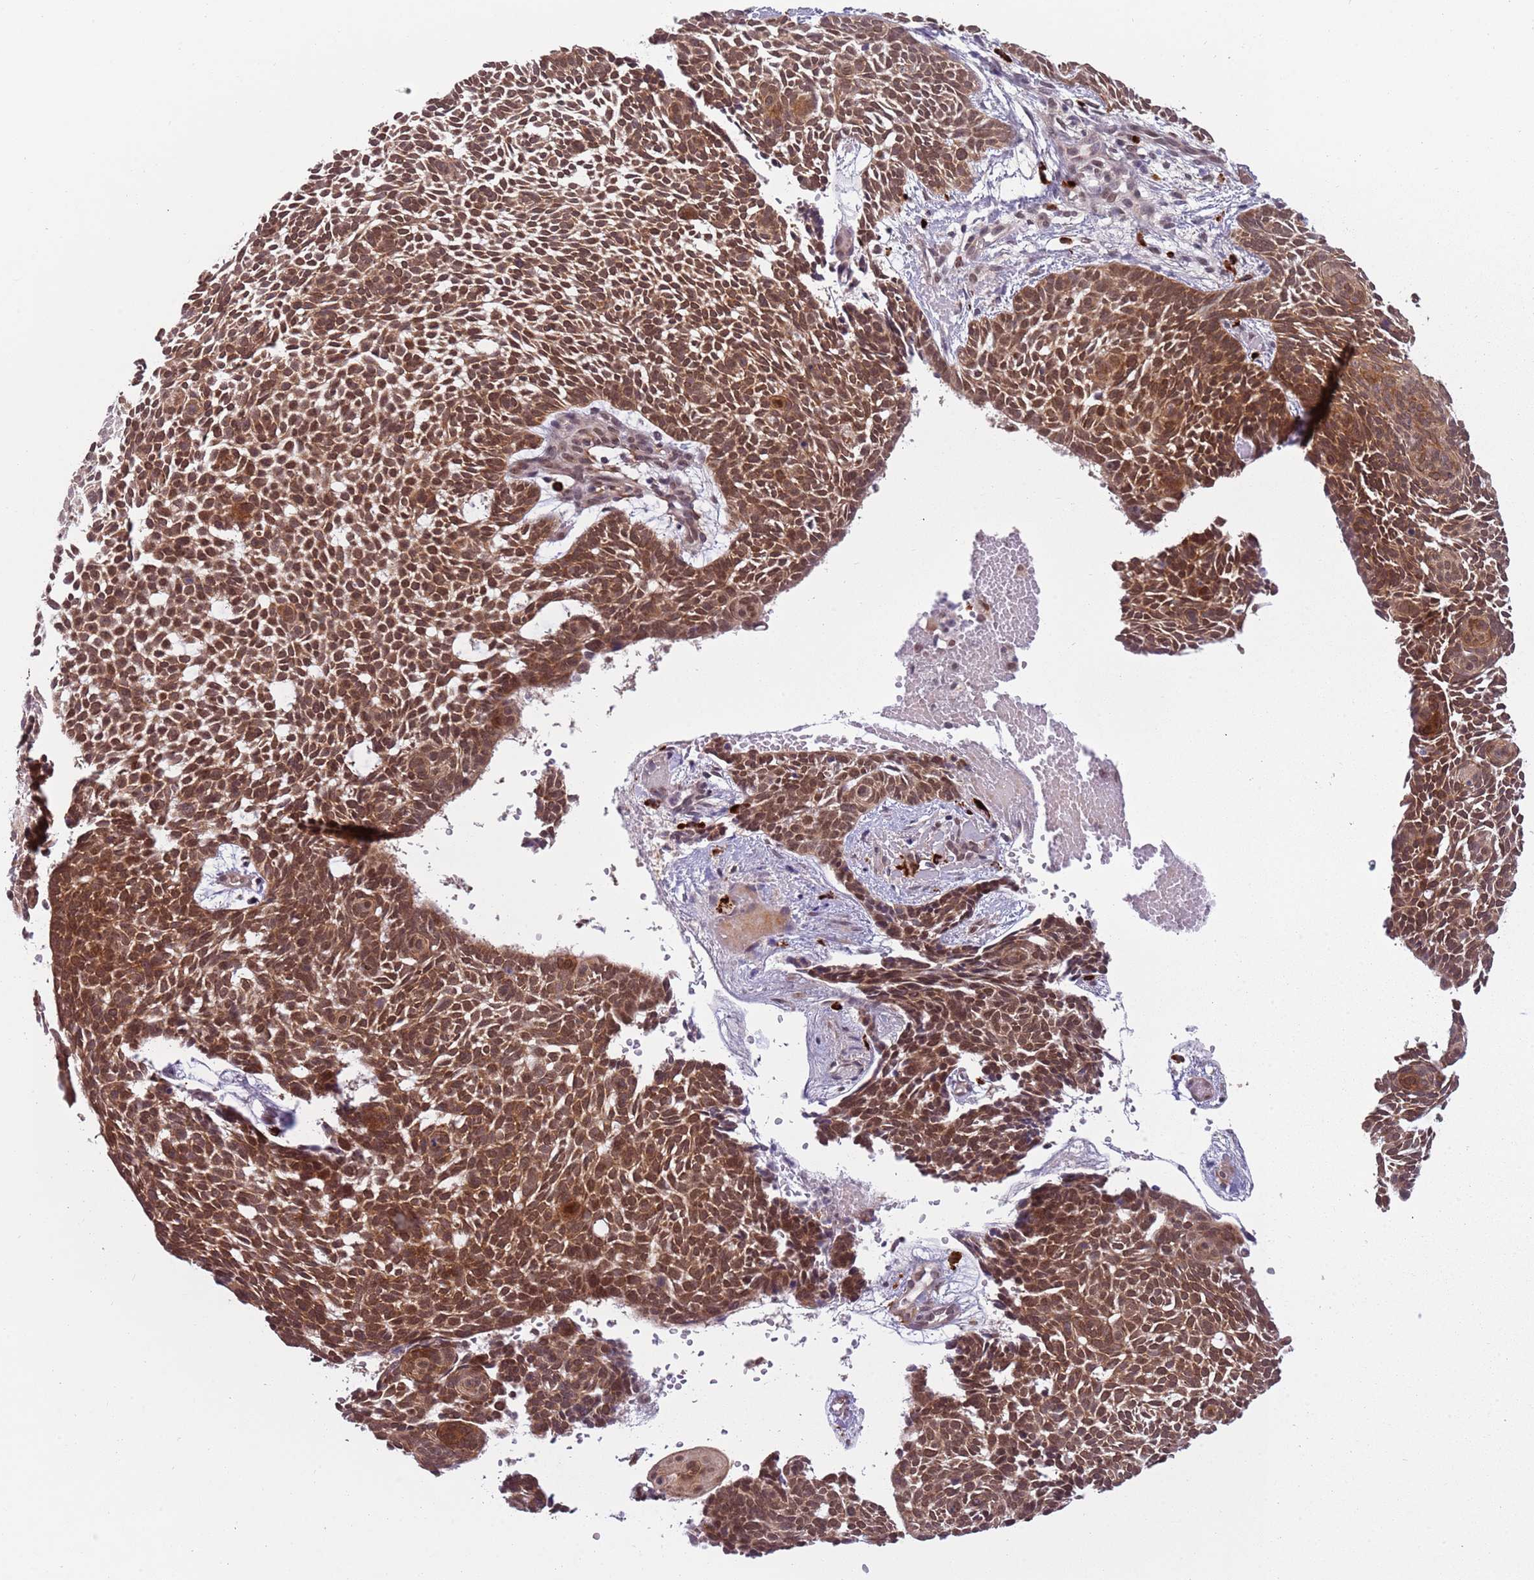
{"staining": {"intensity": "strong", "quantity": ">75%", "location": "cytoplasmic/membranous,nuclear"}, "tissue": "skin cancer", "cell_type": "Tumor cells", "image_type": "cancer", "snomed": [{"axis": "morphology", "description": "Basal cell carcinoma"}, {"axis": "topography", "description": "Skin"}], "caption": "Skin cancer was stained to show a protein in brown. There is high levels of strong cytoplasmic/membranous and nuclear positivity in about >75% of tumor cells. The protein of interest is stained brown, and the nuclei are stained in blue (DAB IHC with brightfield microscopy, high magnification).", "gene": "FAM120AOS", "patient": {"sex": "male", "age": 61}}